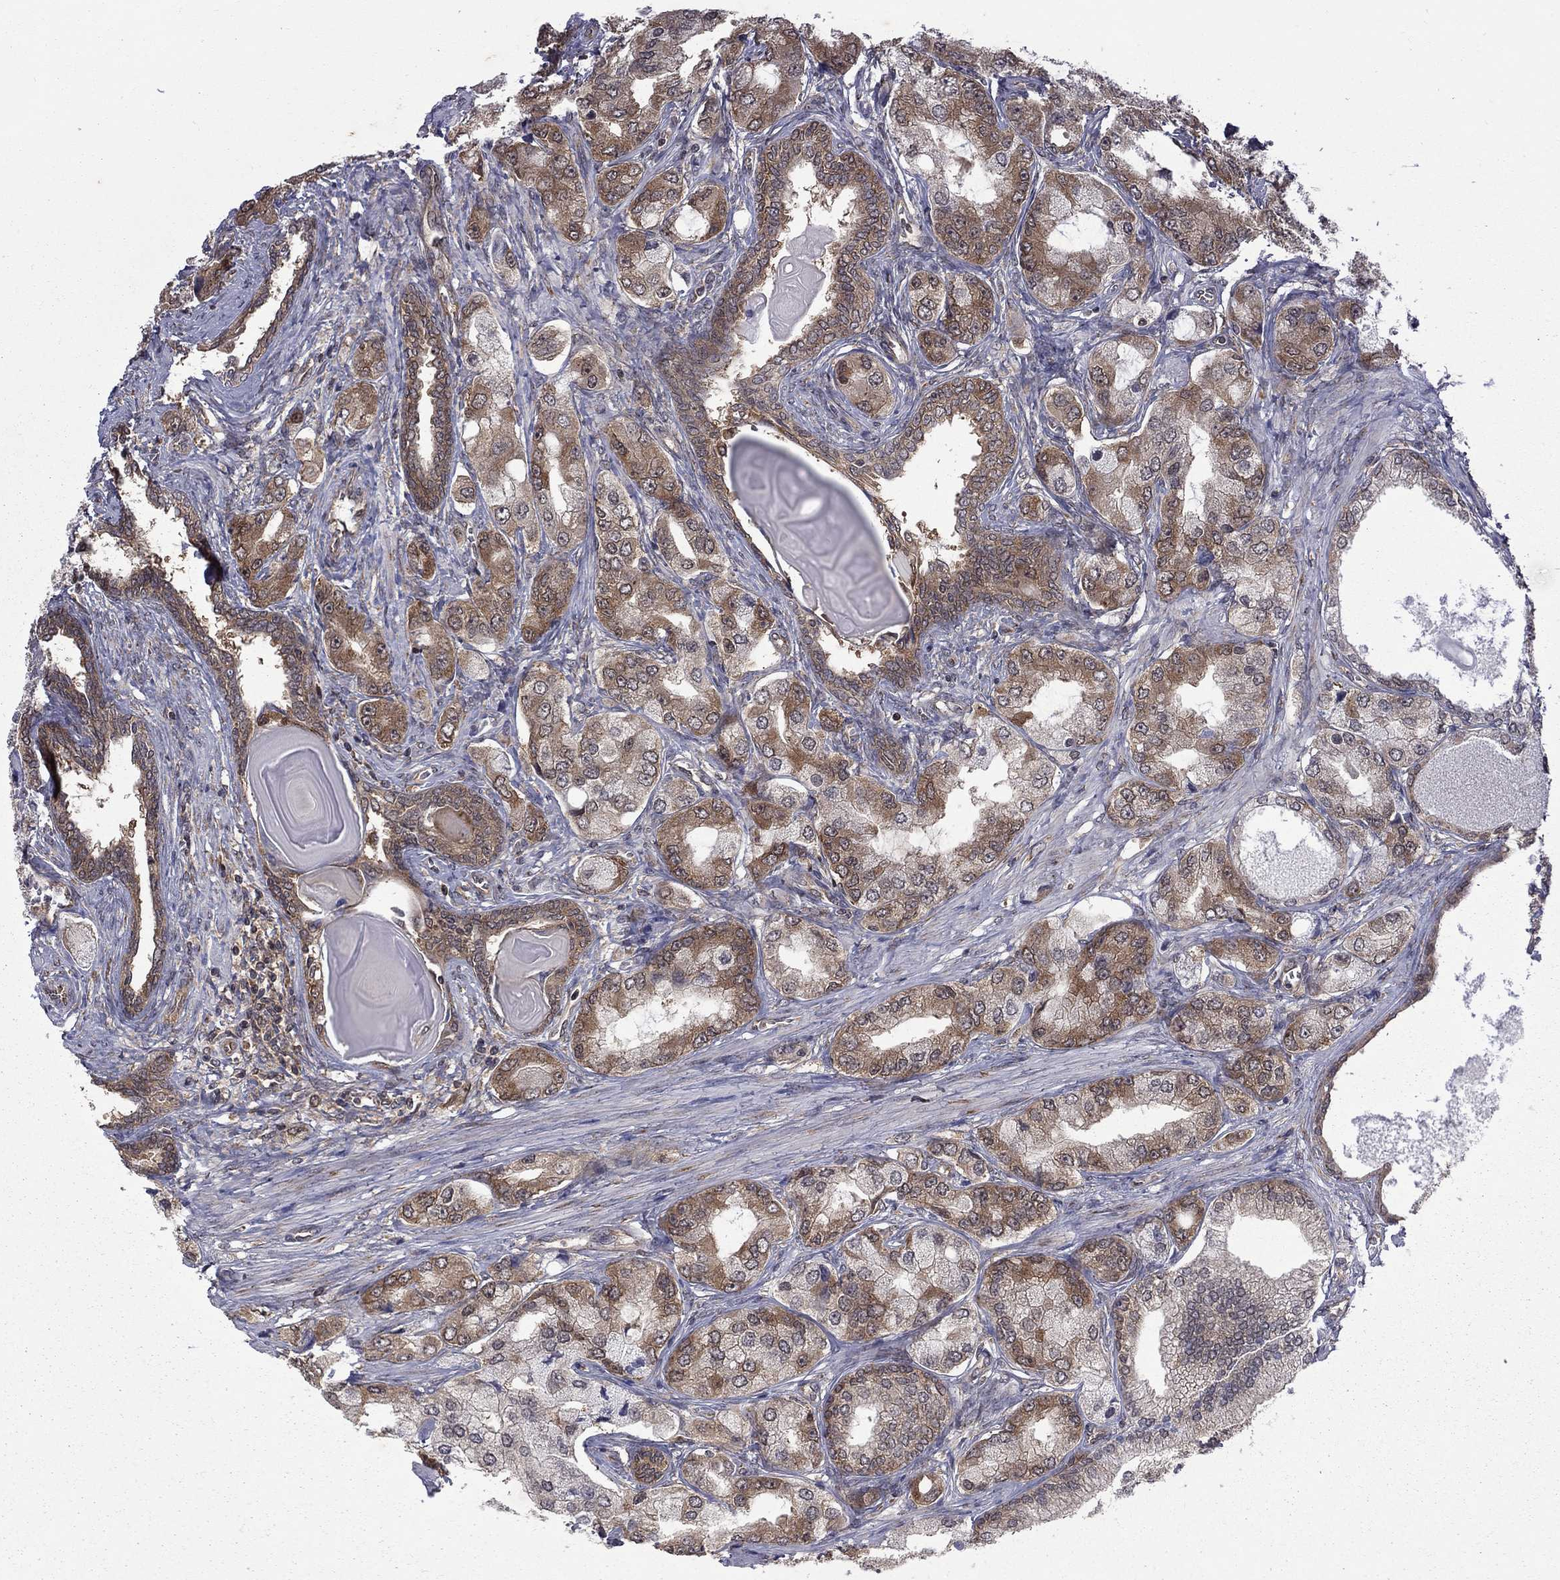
{"staining": {"intensity": "strong", "quantity": ">75%", "location": "cytoplasmic/membranous"}, "tissue": "prostate cancer", "cell_type": "Tumor cells", "image_type": "cancer", "snomed": [{"axis": "morphology", "description": "Adenocarcinoma, Low grade"}, {"axis": "topography", "description": "Prostate"}], "caption": "Prostate adenocarcinoma (low-grade) stained for a protein (brown) shows strong cytoplasmic/membranous positive staining in about >75% of tumor cells.", "gene": "NAA50", "patient": {"sex": "male", "age": 69}}